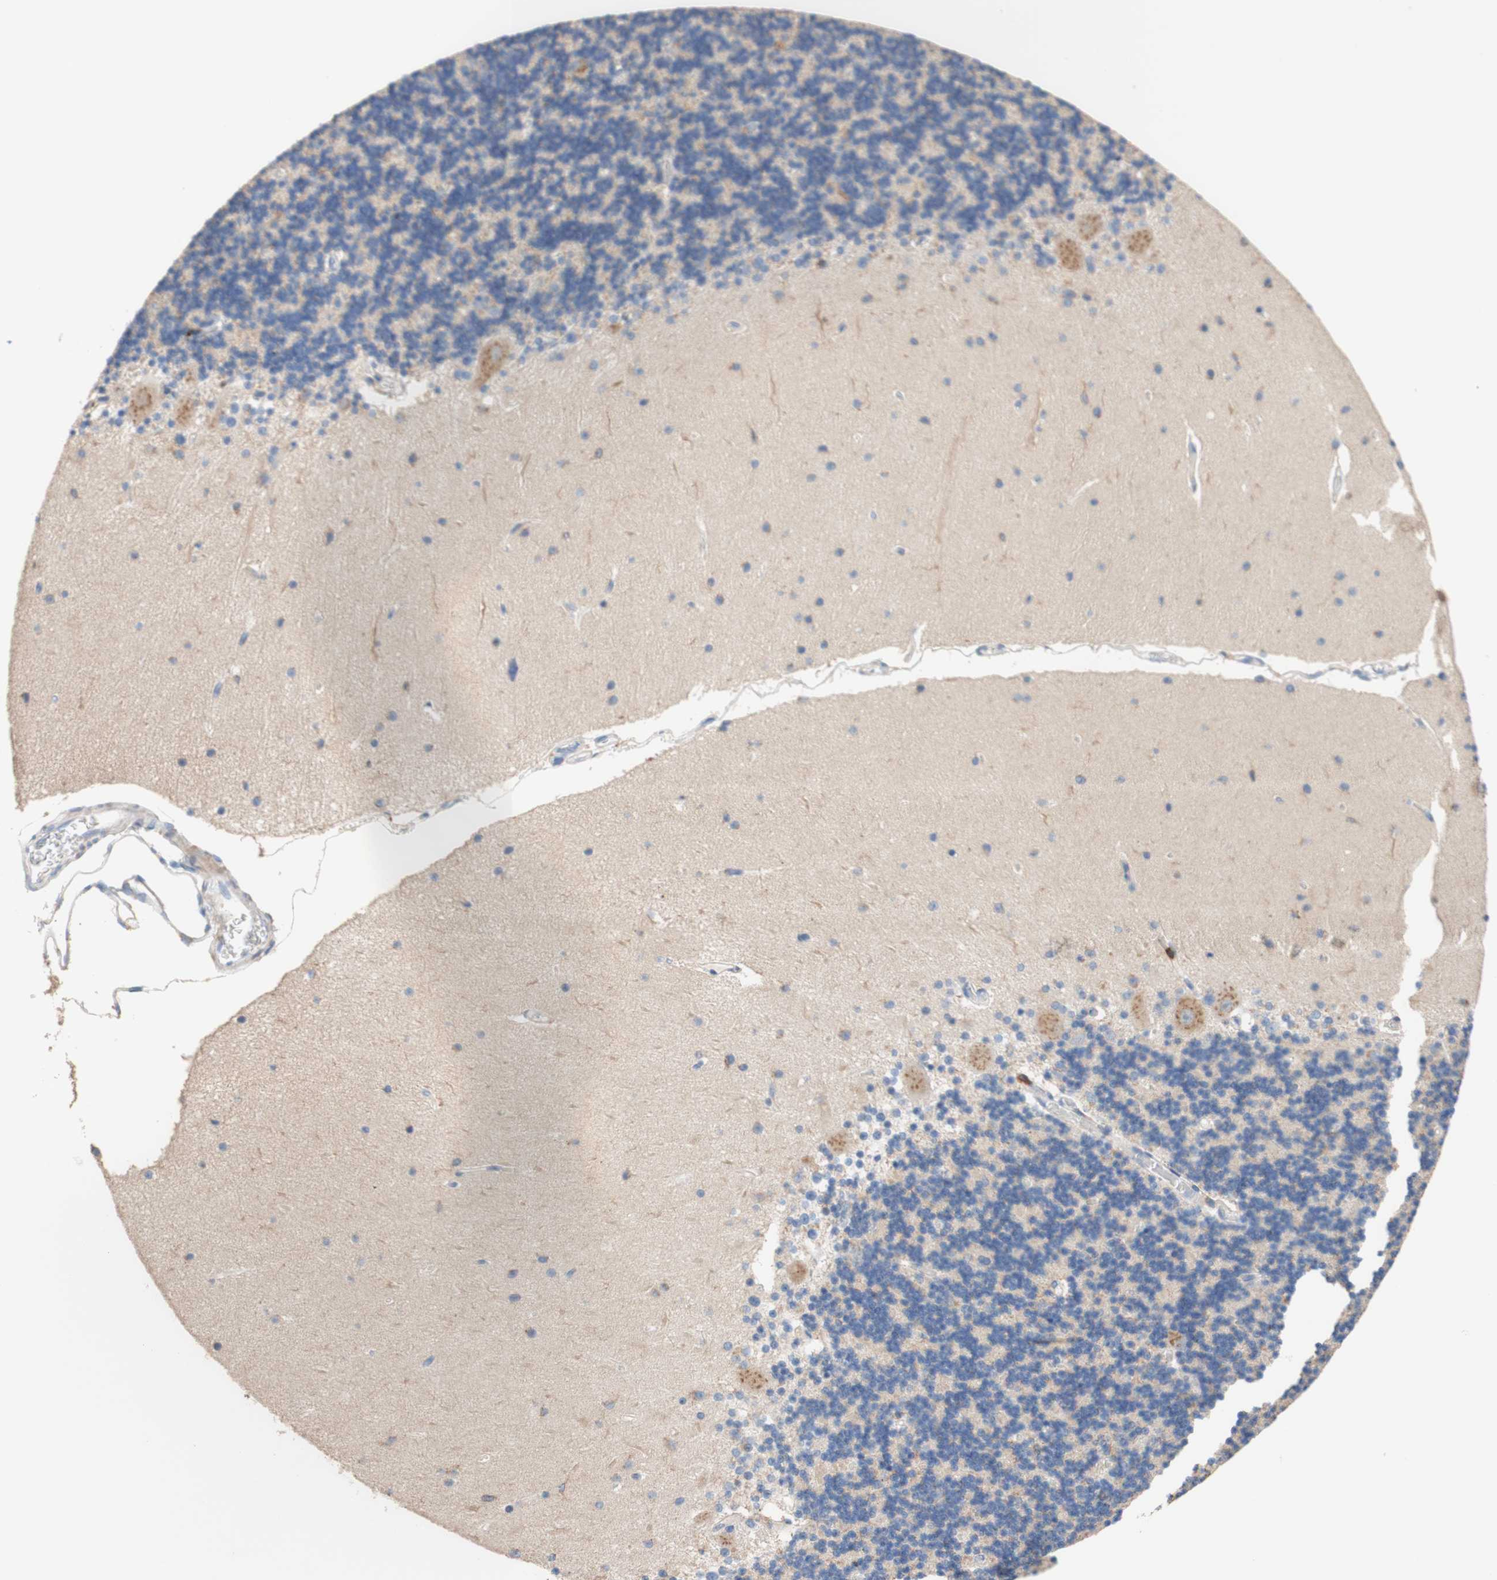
{"staining": {"intensity": "weak", "quantity": "<25%", "location": "cytoplasmic/membranous"}, "tissue": "cerebellum", "cell_type": "Cells in granular layer", "image_type": "normal", "snomed": [{"axis": "morphology", "description": "Normal tissue, NOS"}, {"axis": "topography", "description": "Cerebellum"}], "caption": "High magnification brightfield microscopy of normal cerebellum stained with DAB (3,3'-diaminobenzidine) (brown) and counterstained with hematoxylin (blue): cells in granular layer show no significant expression.", "gene": "SPINK6", "patient": {"sex": "female", "age": 54}}